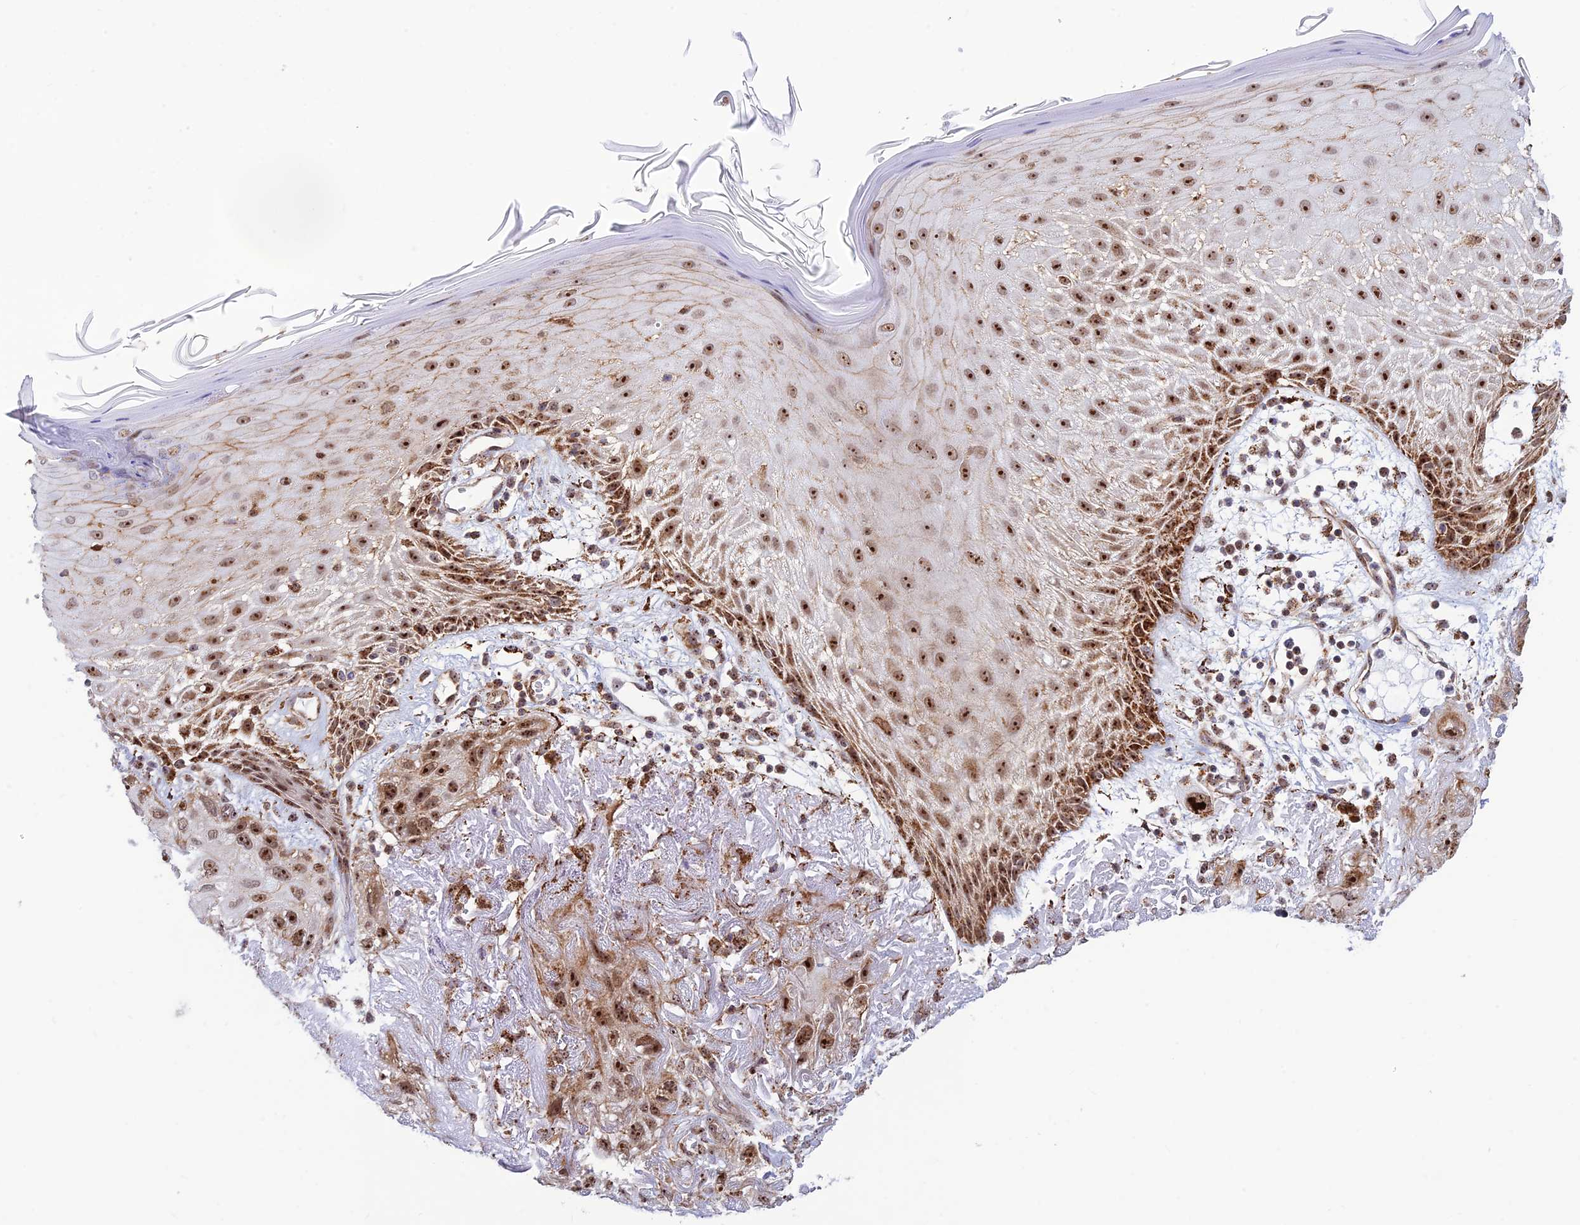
{"staining": {"intensity": "strong", "quantity": ">75%", "location": "nuclear"}, "tissue": "skin cancer", "cell_type": "Tumor cells", "image_type": "cancer", "snomed": [{"axis": "morphology", "description": "Normal tissue, NOS"}, {"axis": "morphology", "description": "Squamous cell carcinoma, NOS"}, {"axis": "topography", "description": "Skin"}], "caption": "Immunohistochemistry (IHC) micrograph of skin squamous cell carcinoma stained for a protein (brown), which exhibits high levels of strong nuclear positivity in about >75% of tumor cells.", "gene": "POLR1G", "patient": {"sex": "male", "age": 72}}